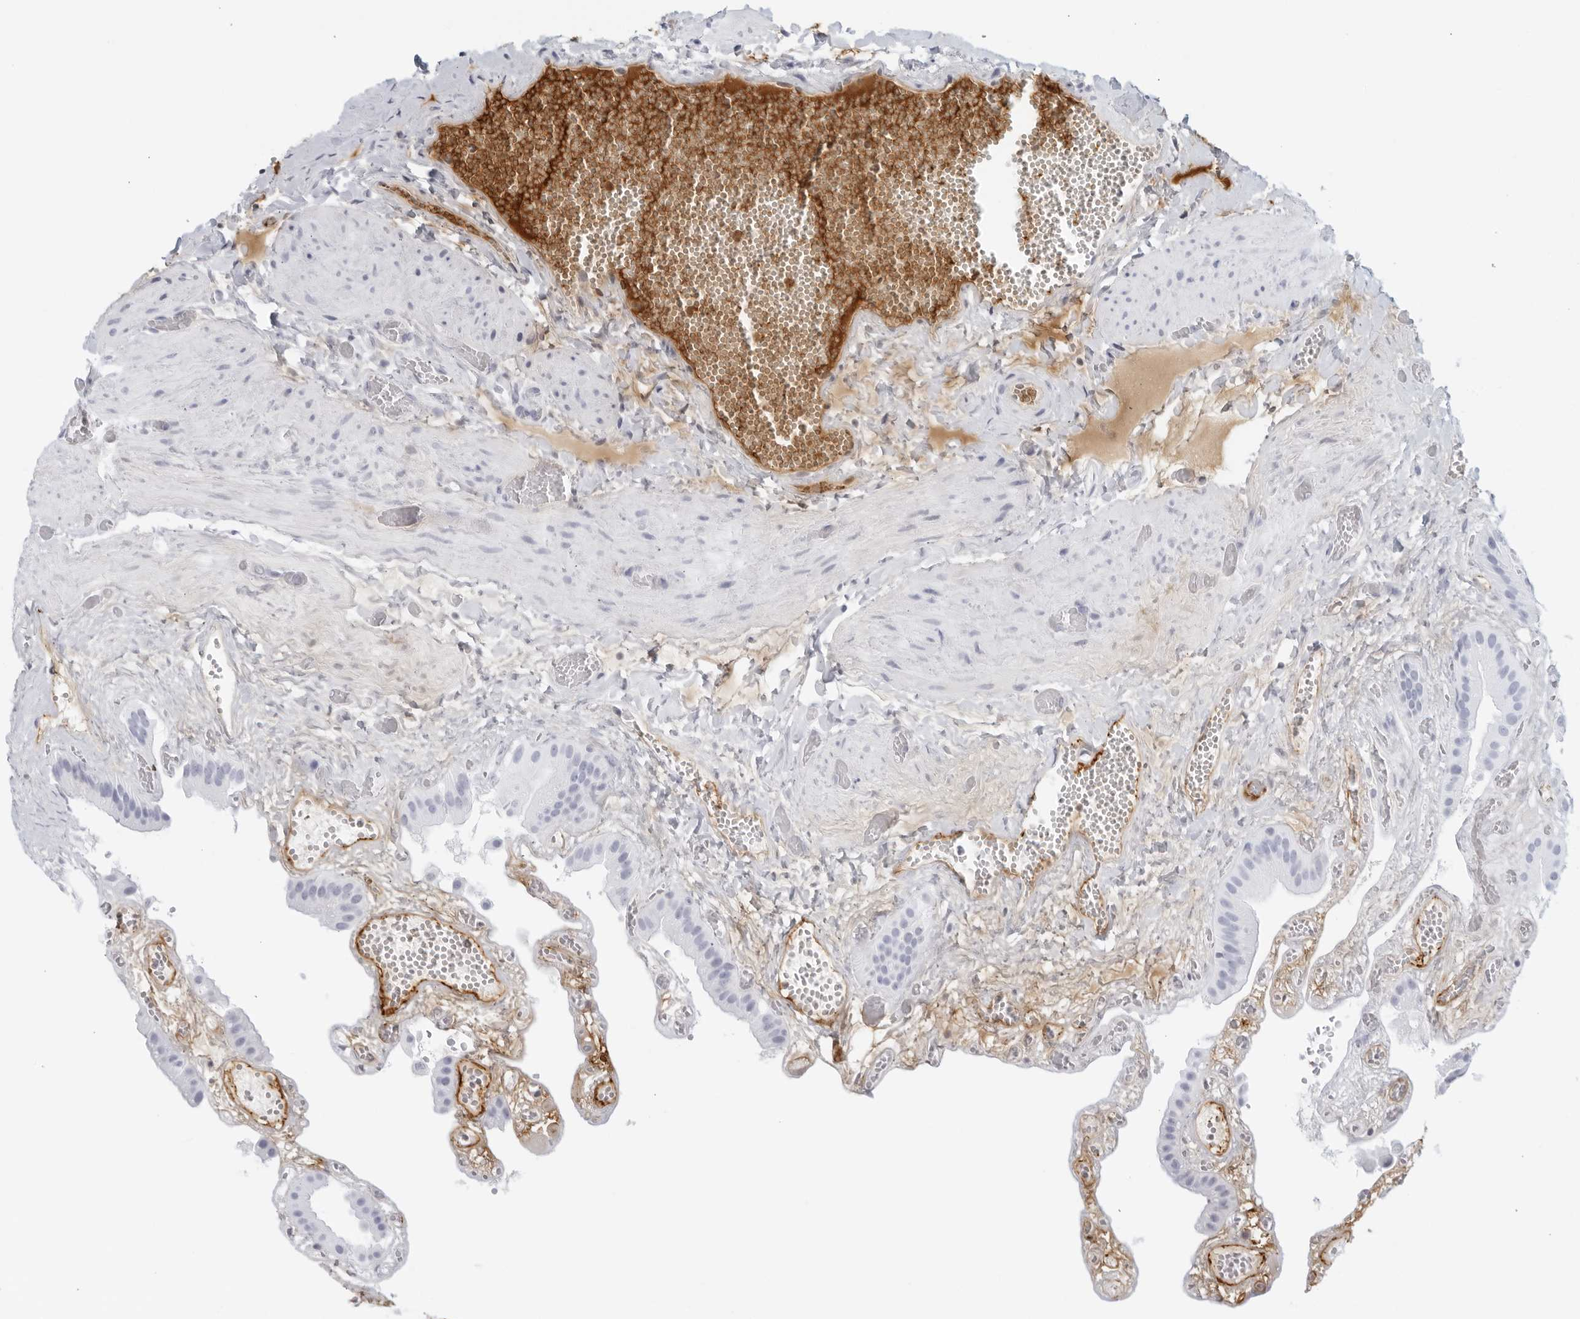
{"staining": {"intensity": "negative", "quantity": "none", "location": "none"}, "tissue": "gallbladder", "cell_type": "Glandular cells", "image_type": "normal", "snomed": [{"axis": "morphology", "description": "Normal tissue, NOS"}, {"axis": "topography", "description": "Gallbladder"}], "caption": "A photomicrograph of gallbladder stained for a protein demonstrates no brown staining in glandular cells. (DAB (3,3'-diaminobenzidine) IHC with hematoxylin counter stain).", "gene": "FGG", "patient": {"sex": "female", "age": 64}}